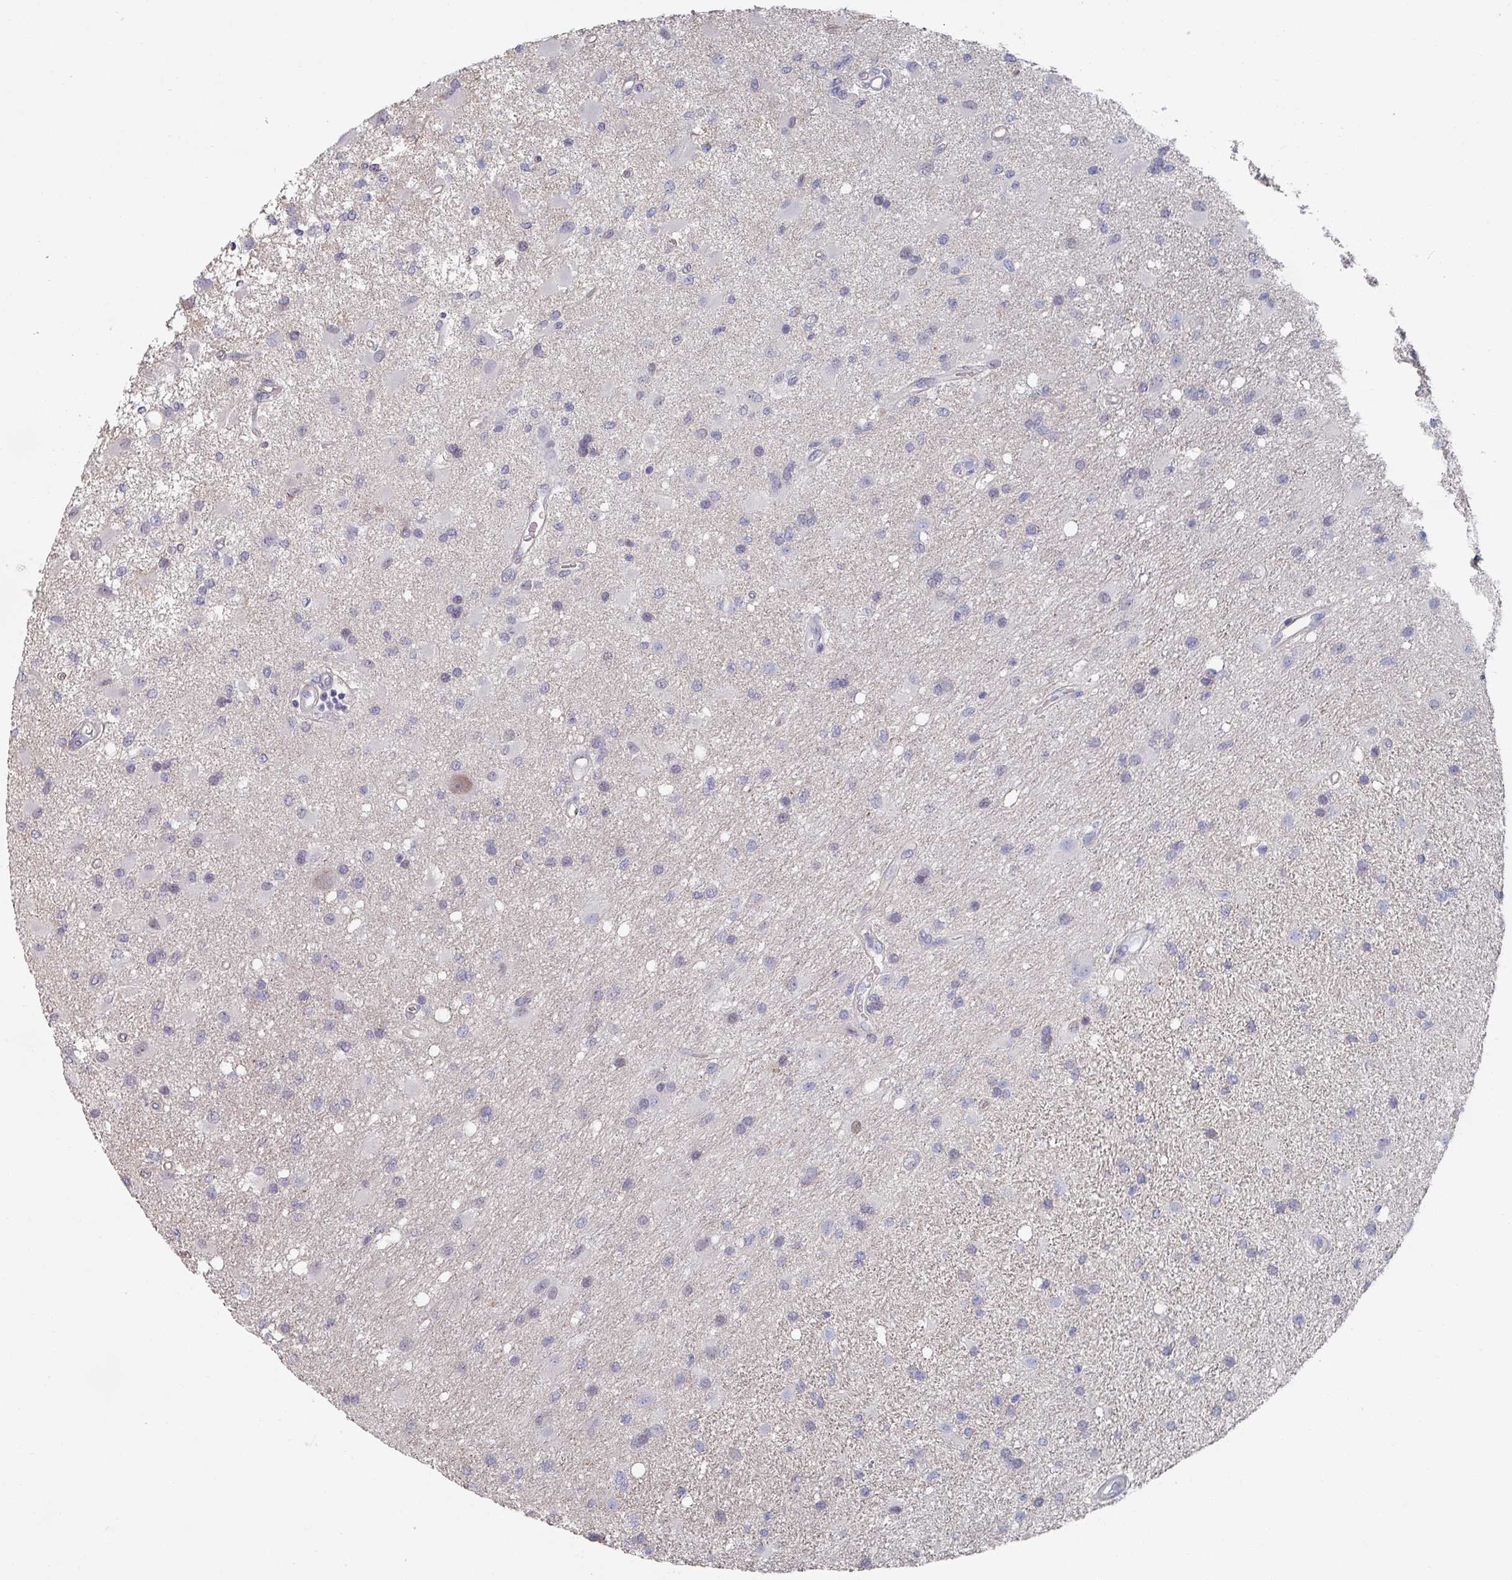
{"staining": {"intensity": "negative", "quantity": "none", "location": "none"}, "tissue": "glioma", "cell_type": "Tumor cells", "image_type": "cancer", "snomed": [{"axis": "morphology", "description": "Glioma, malignant, High grade"}, {"axis": "topography", "description": "Brain"}], "caption": "Image shows no significant protein staining in tumor cells of high-grade glioma (malignant).", "gene": "EFL1", "patient": {"sex": "male", "age": 67}}